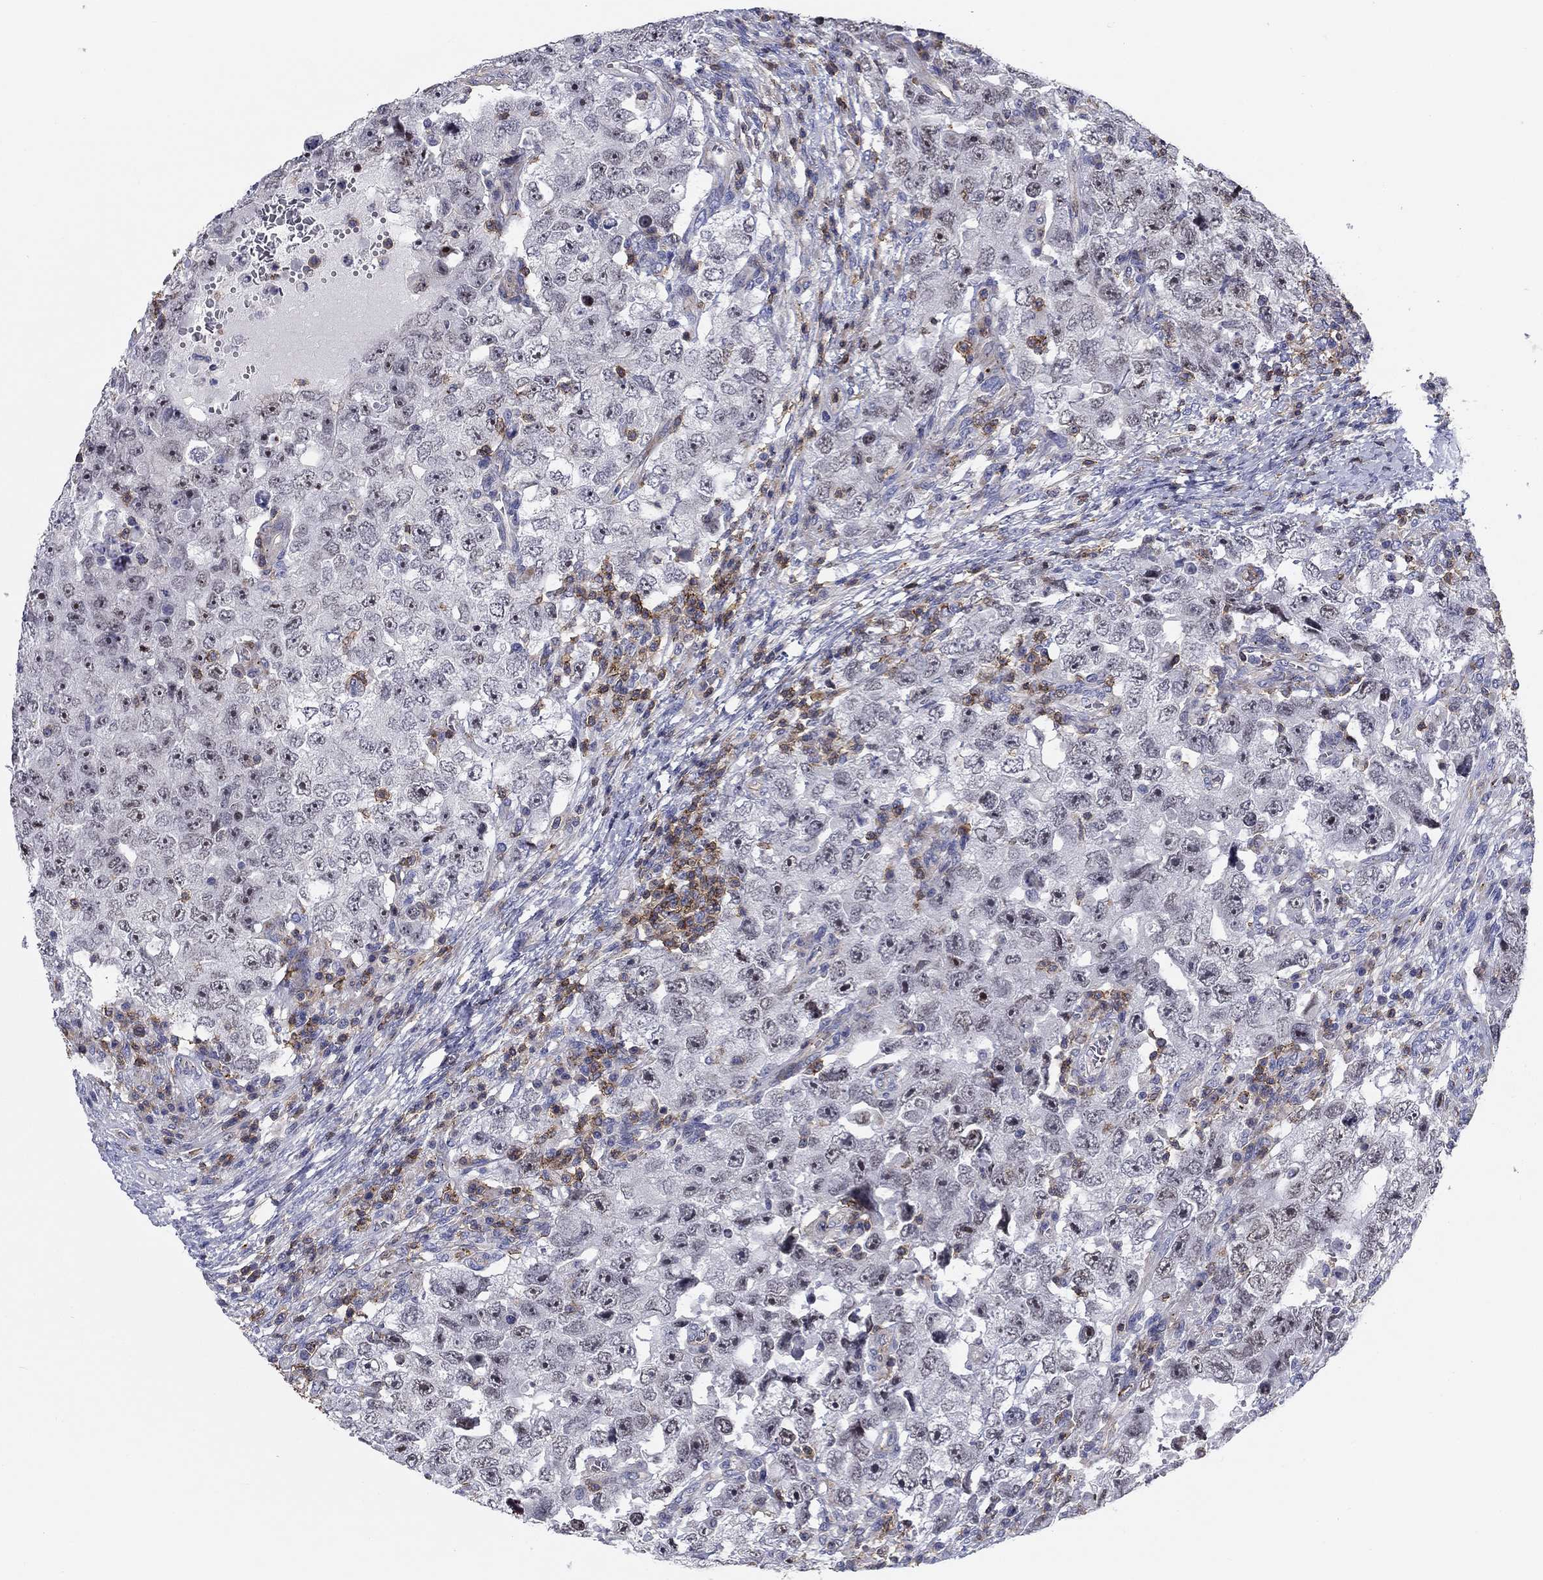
{"staining": {"intensity": "negative", "quantity": "none", "location": "none"}, "tissue": "testis cancer", "cell_type": "Tumor cells", "image_type": "cancer", "snomed": [{"axis": "morphology", "description": "Carcinoma, Embryonal, NOS"}, {"axis": "topography", "description": "Testis"}], "caption": "Tumor cells are negative for protein expression in human embryonal carcinoma (testis). (DAB immunohistochemistry (IHC), high magnification).", "gene": "SIT1", "patient": {"sex": "male", "age": 26}}